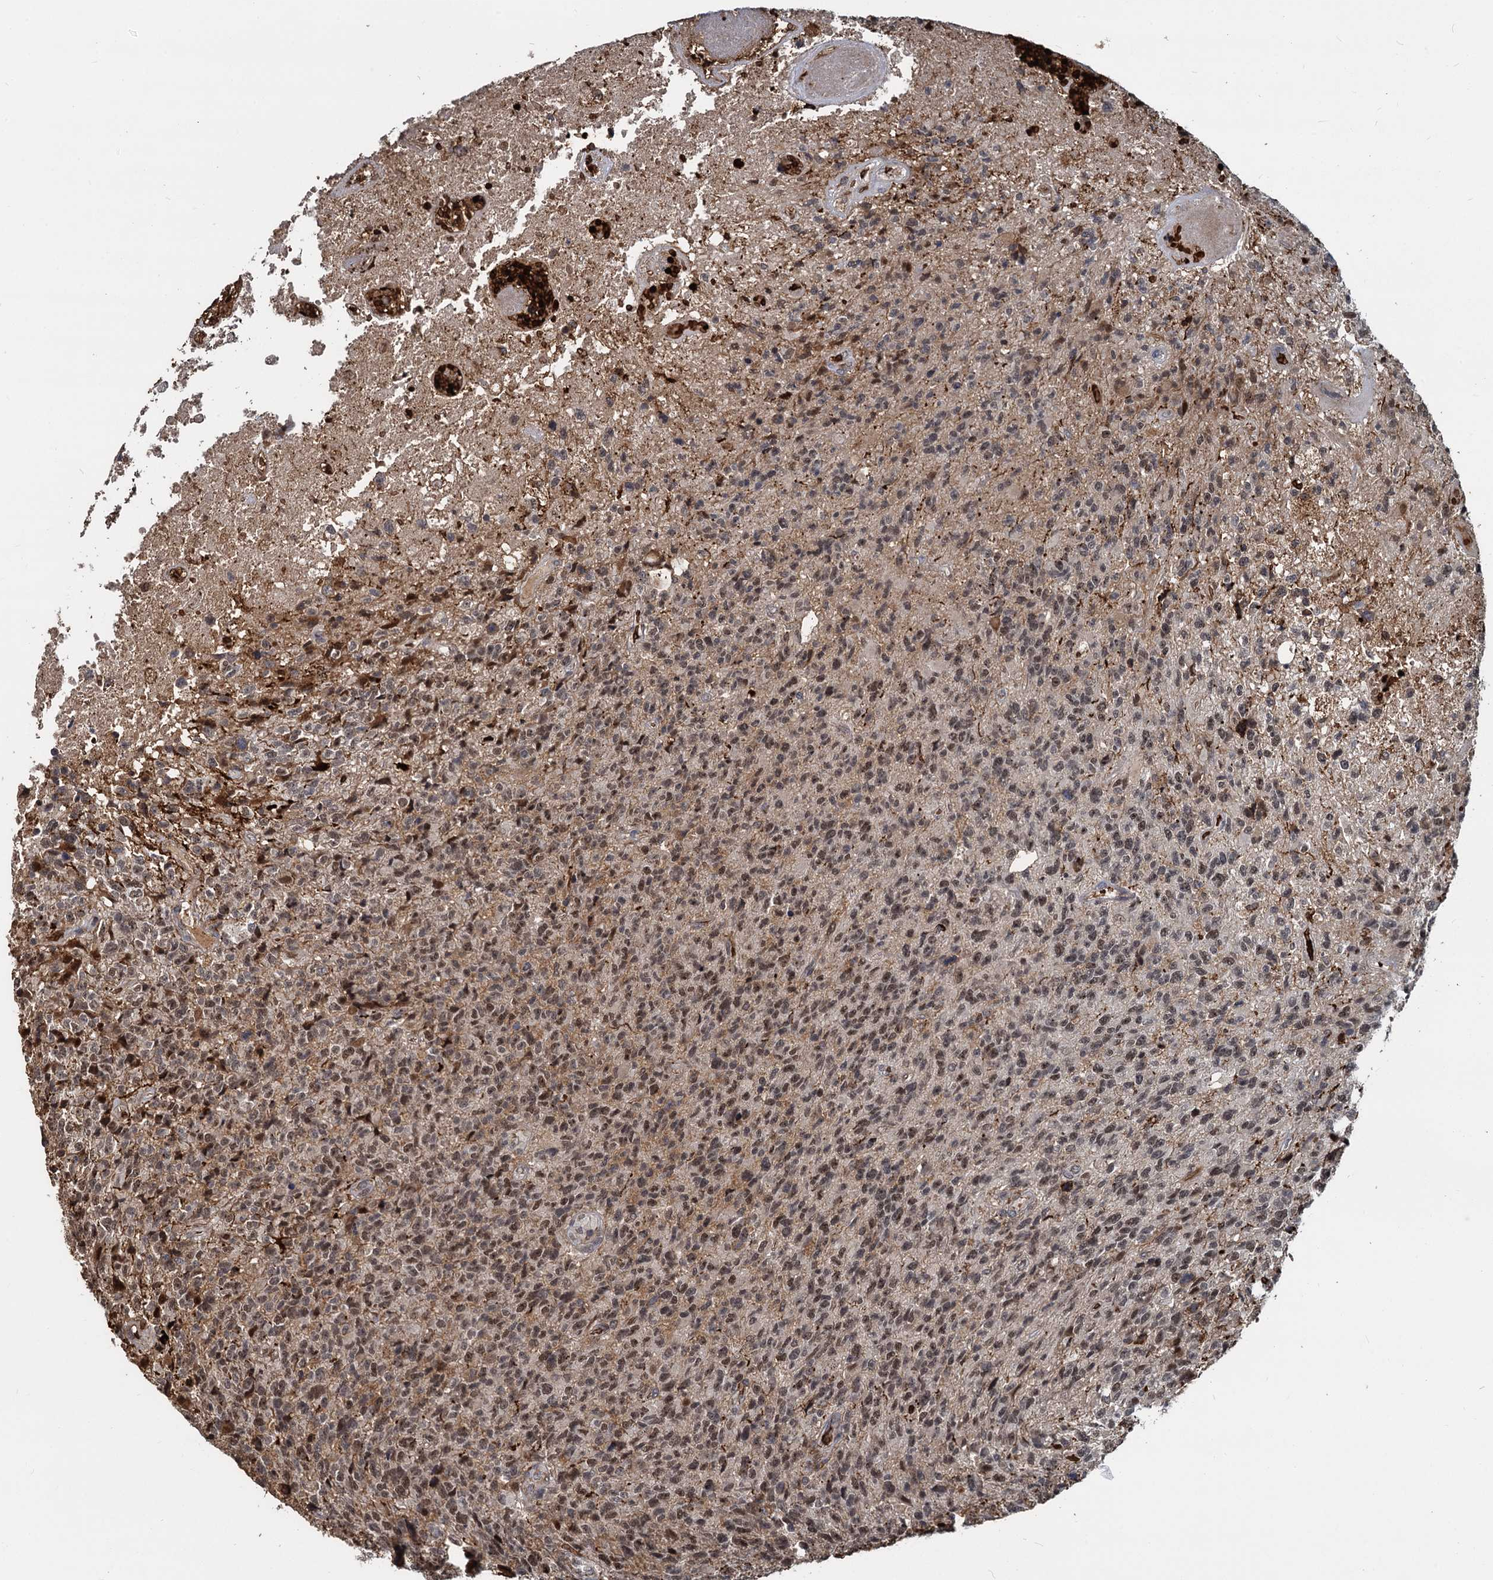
{"staining": {"intensity": "moderate", "quantity": ">75%", "location": "nuclear"}, "tissue": "glioma", "cell_type": "Tumor cells", "image_type": "cancer", "snomed": [{"axis": "morphology", "description": "Glioma, malignant, High grade"}, {"axis": "topography", "description": "Brain"}], "caption": "This is an image of immunohistochemistry staining of glioma, which shows moderate positivity in the nuclear of tumor cells.", "gene": "FANCI", "patient": {"sex": "male", "age": 76}}